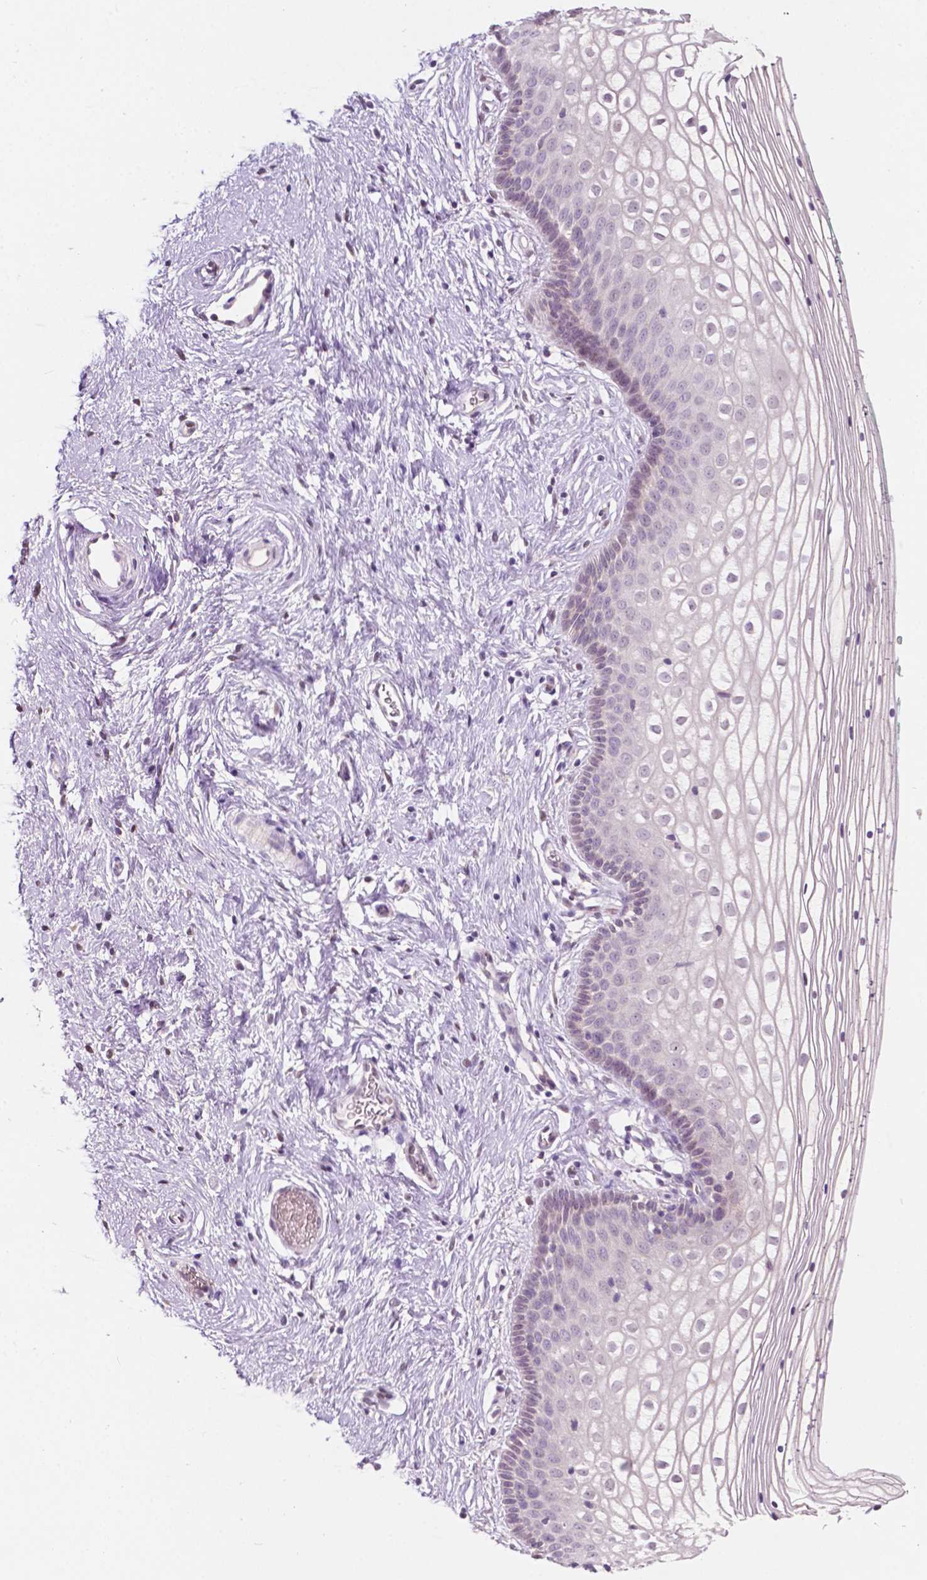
{"staining": {"intensity": "negative", "quantity": "none", "location": "none"}, "tissue": "vagina", "cell_type": "Squamous epithelial cells", "image_type": "normal", "snomed": [{"axis": "morphology", "description": "Normal tissue, NOS"}, {"axis": "topography", "description": "Vagina"}], "caption": "A high-resolution image shows immunohistochemistry staining of benign vagina, which reveals no significant positivity in squamous epithelial cells. (DAB (3,3'-diaminobenzidine) immunohistochemistry, high magnification).", "gene": "TM6SF2", "patient": {"sex": "female", "age": 36}}